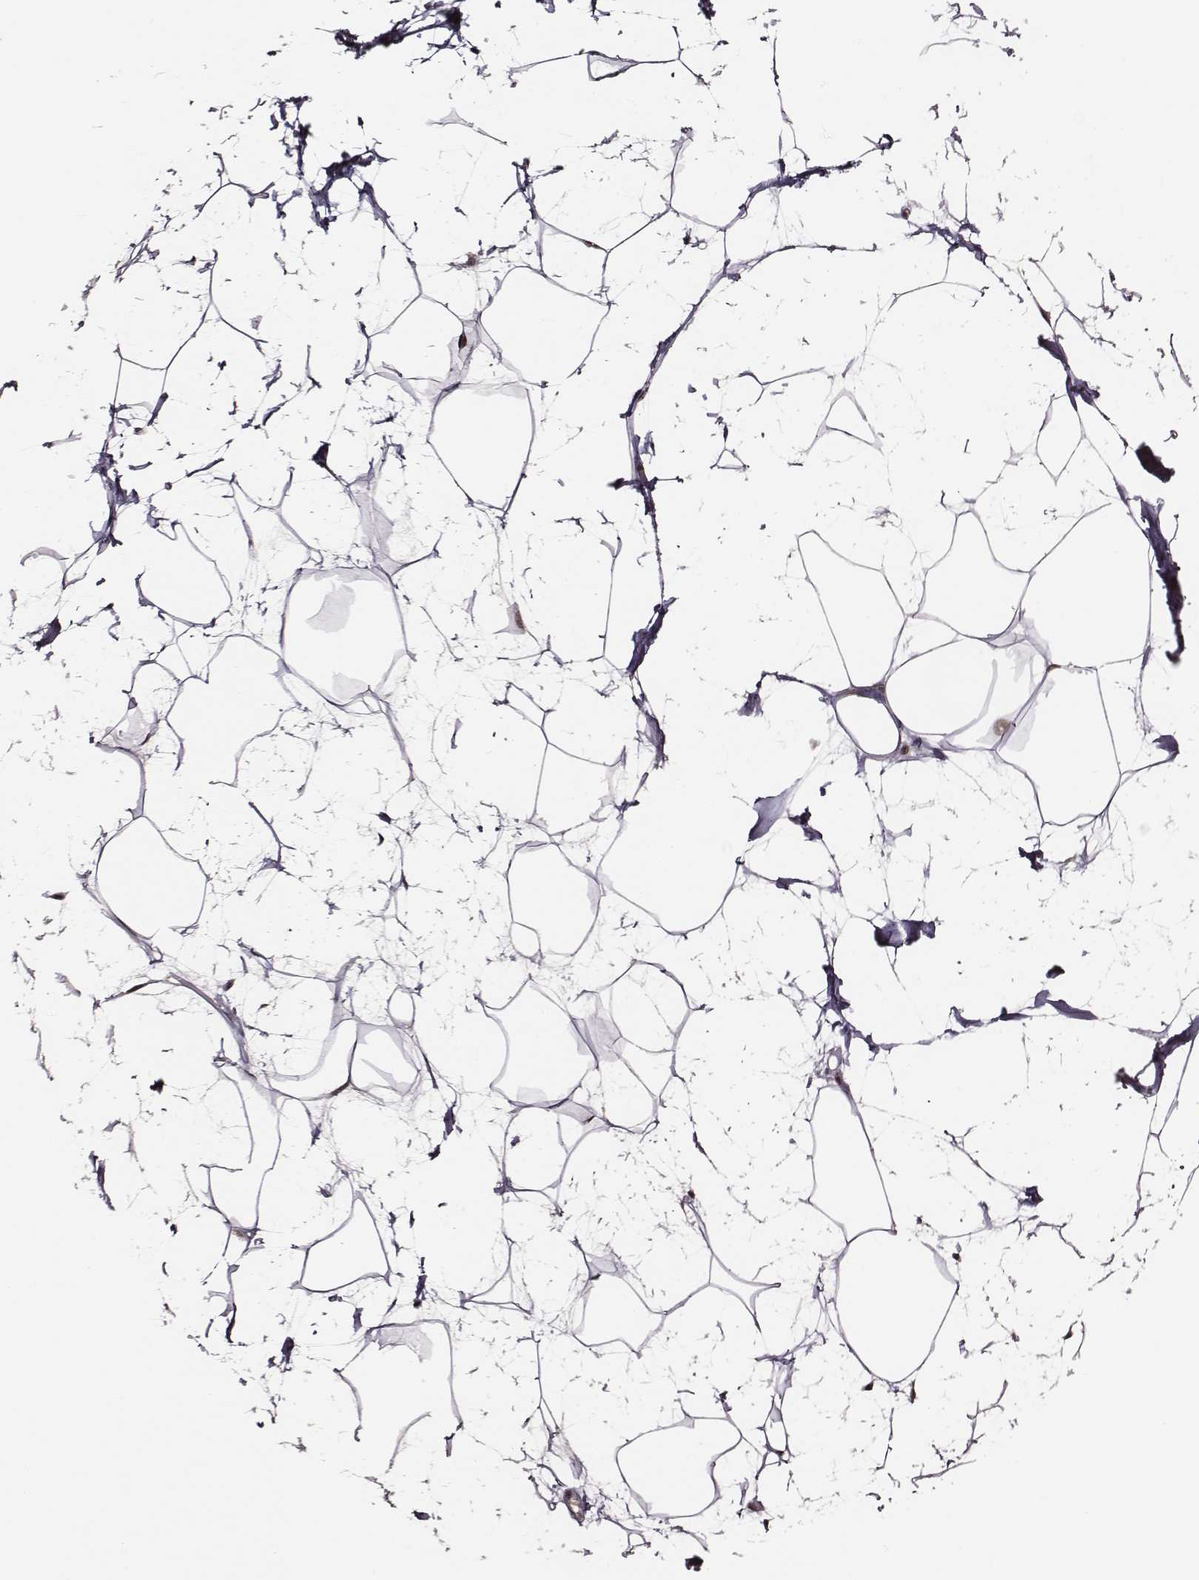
{"staining": {"intensity": "moderate", "quantity": ">75%", "location": "nuclear"}, "tissue": "breast", "cell_type": "Adipocytes", "image_type": "normal", "snomed": [{"axis": "morphology", "description": "Normal tissue, NOS"}, {"axis": "topography", "description": "Breast"}], "caption": "Immunohistochemistry (IHC) of benign human breast displays medium levels of moderate nuclear staining in about >75% of adipocytes. The staining is performed using DAB brown chromogen to label protein expression. The nuclei are counter-stained blue using hematoxylin.", "gene": "PPARA", "patient": {"sex": "female", "age": 45}}